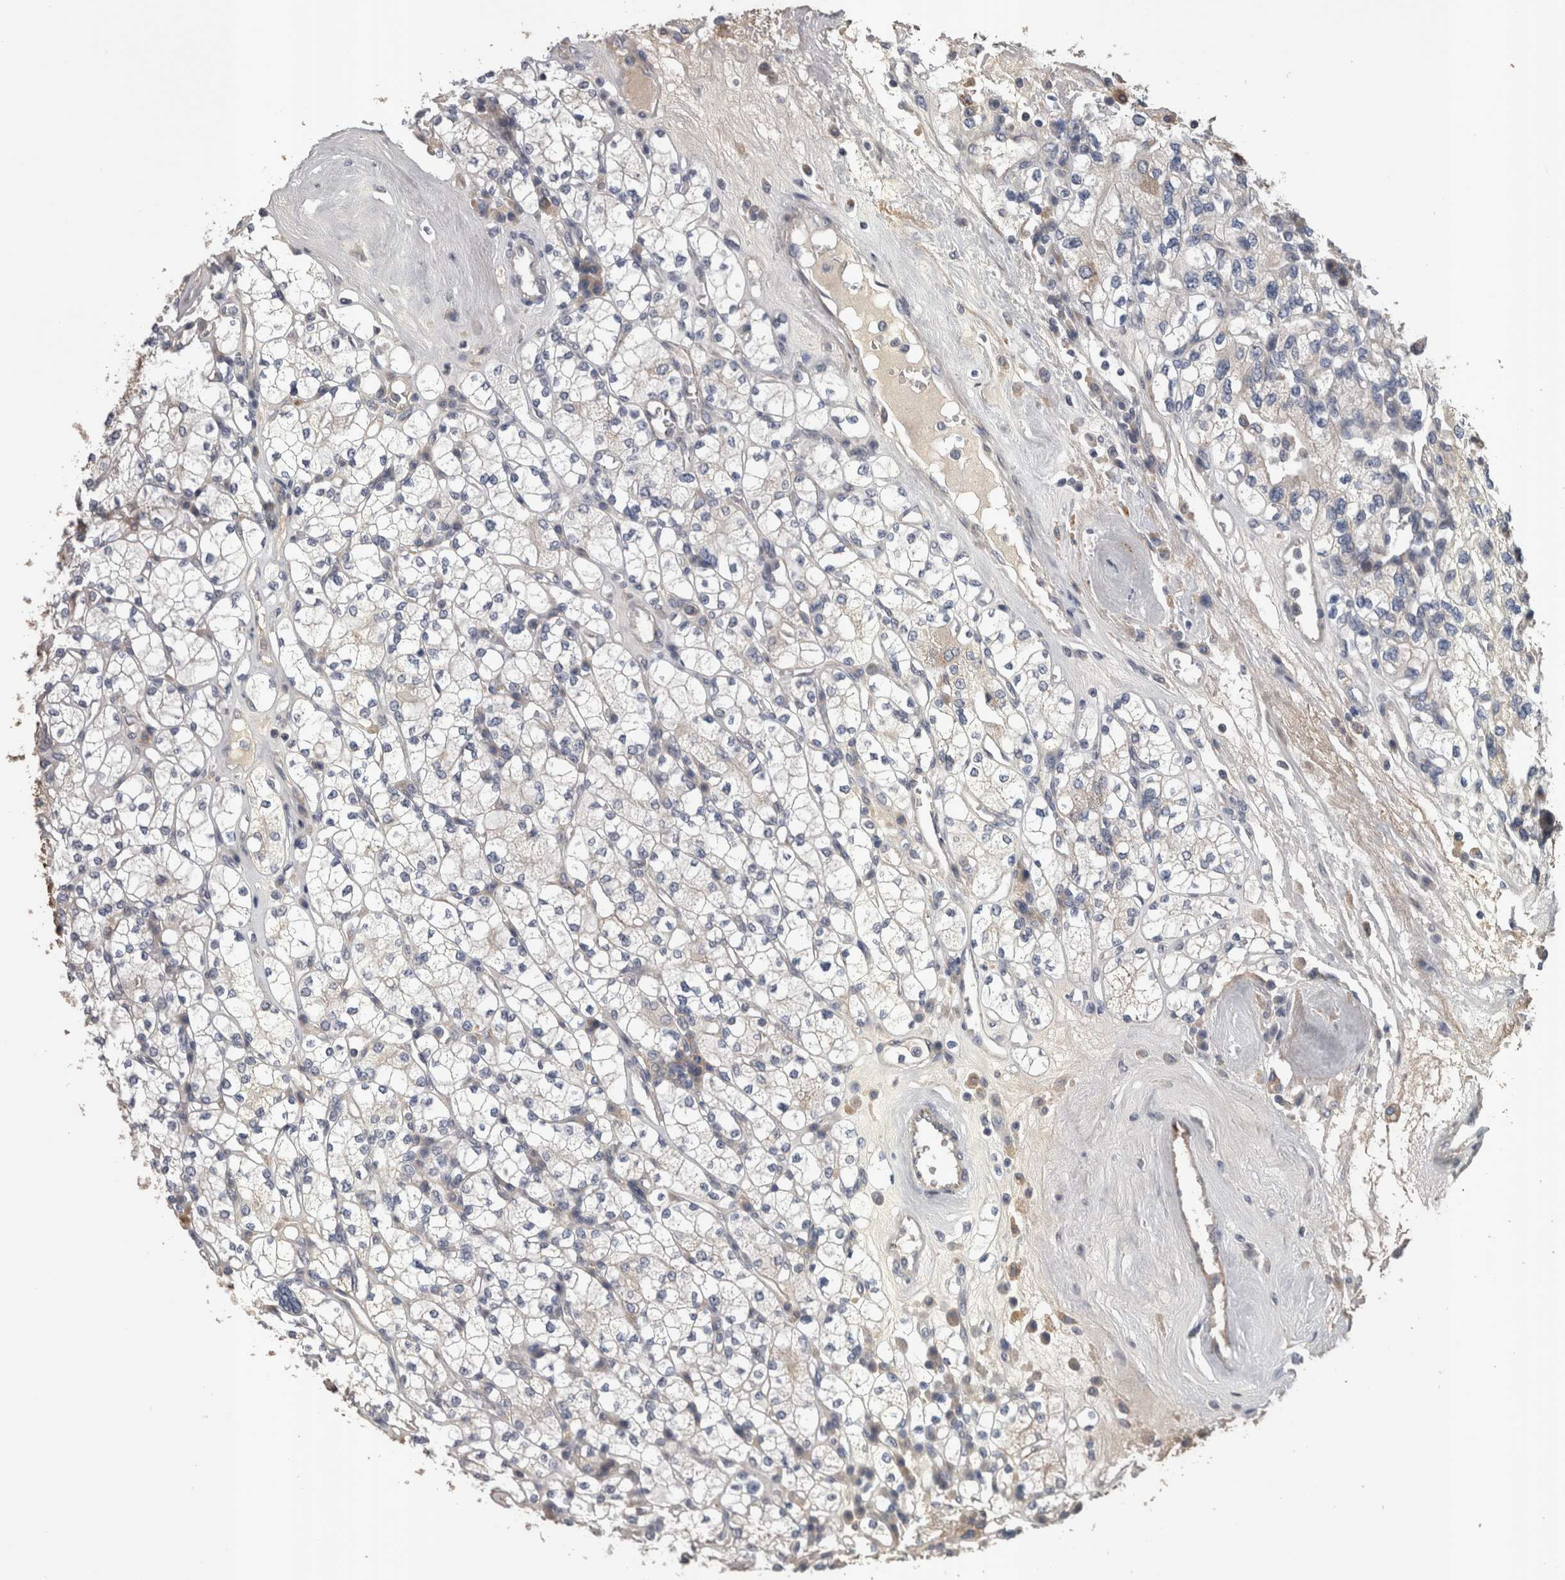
{"staining": {"intensity": "negative", "quantity": "none", "location": "none"}, "tissue": "renal cancer", "cell_type": "Tumor cells", "image_type": "cancer", "snomed": [{"axis": "morphology", "description": "Adenocarcinoma, NOS"}, {"axis": "topography", "description": "Kidney"}], "caption": "A micrograph of adenocarcinoma (renal) stained for a protein demonstrates no brown staining in tumor cells.", "gene": "STC1", "patient": {"sex": "male", "age": 77}}